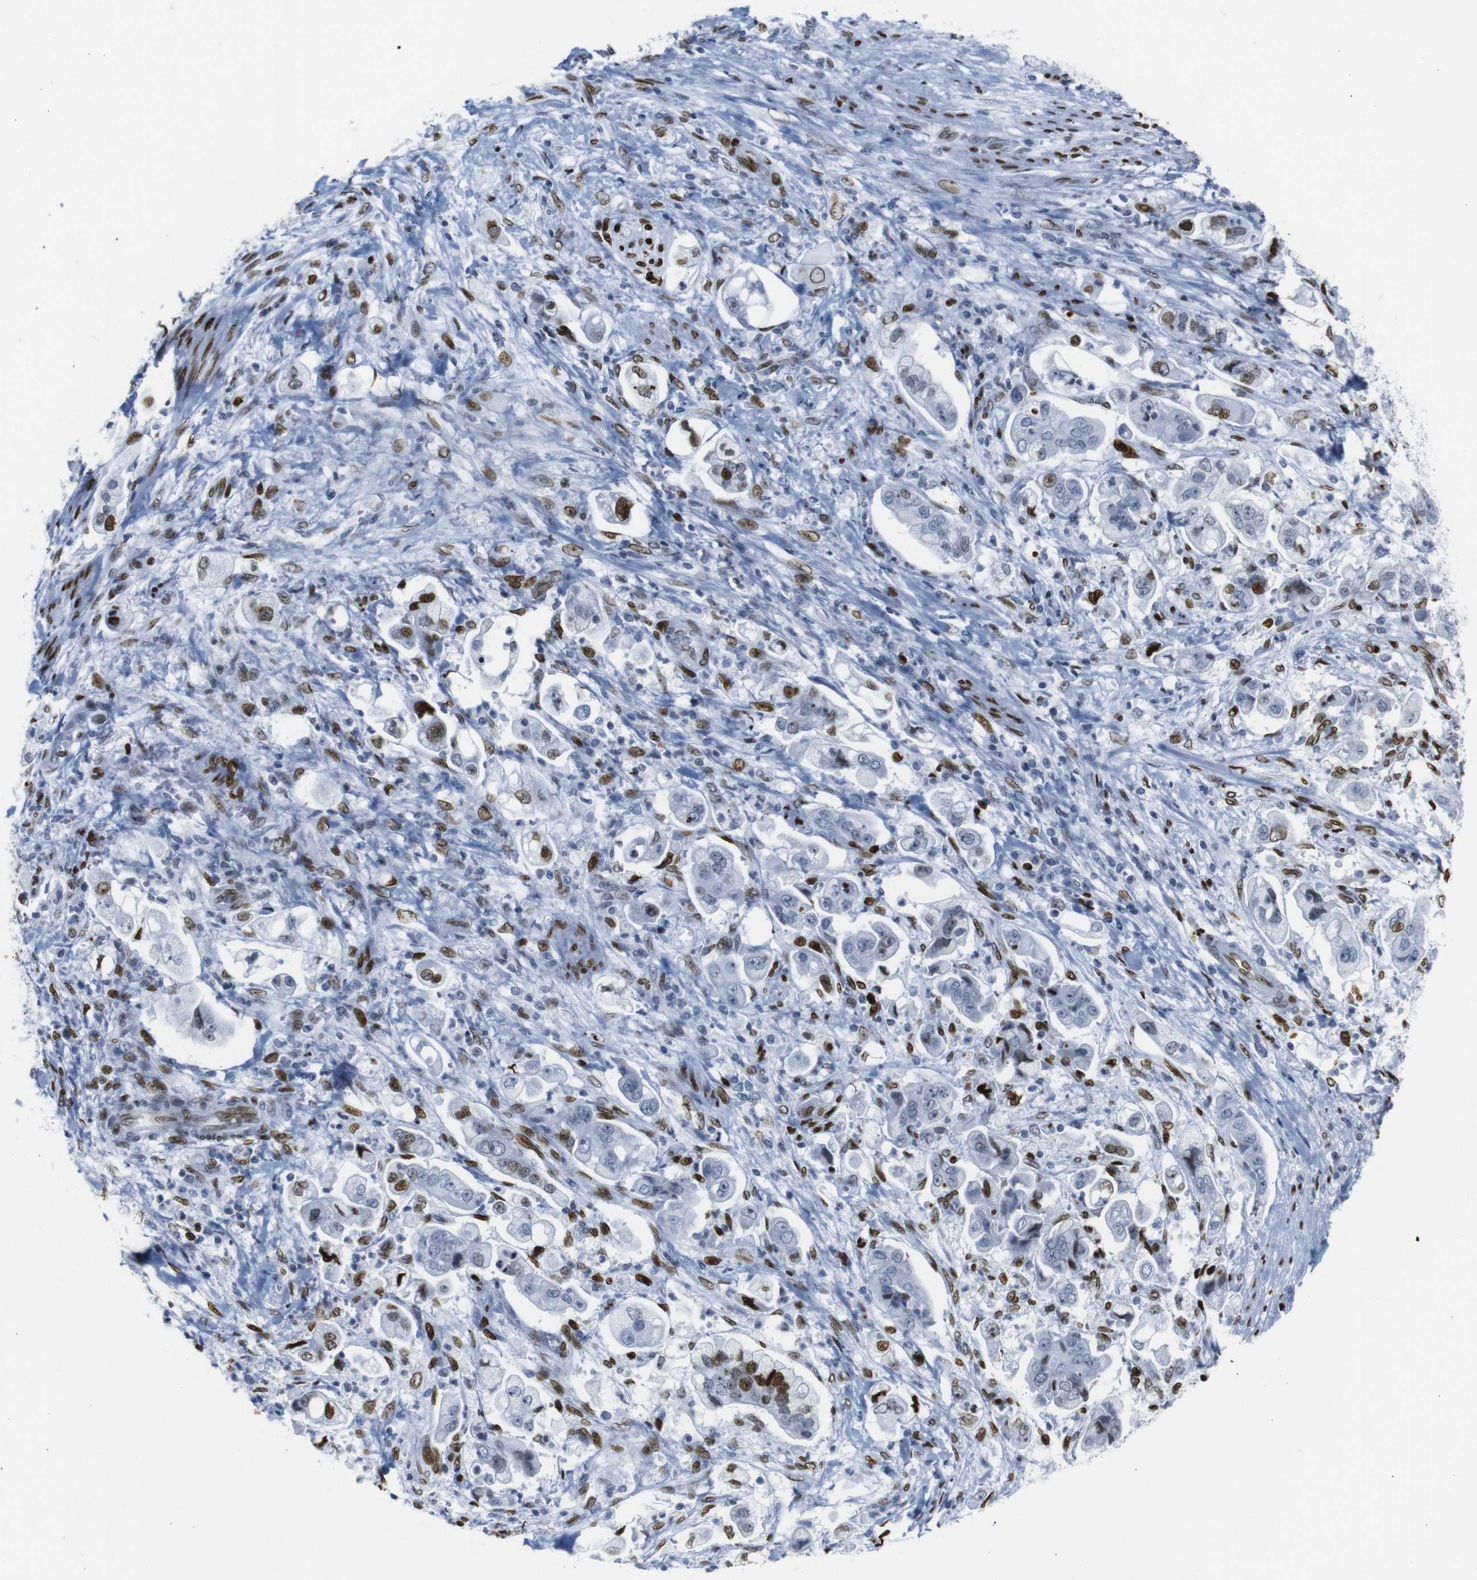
{"staining": {"intensity": "strong", "quantity": "25%-75%", "location": "nuclear"}, "tissue": "stomach cancer", "cell_type": "Tumor cells", "image_type": "cancer", "snomed": [{"axis": "morphology", "description": "Adenocarcinoma, NOS"}, {"axis": "topography", "description": "Stomach"}], "caption": "The micrograph demonstrates a brown stain indicating the presence of a protein in the nuclear of tumor cells in stomach cancer.", "gene": "NPIPB15", "patient": {"sex": "male", "age": 62}}